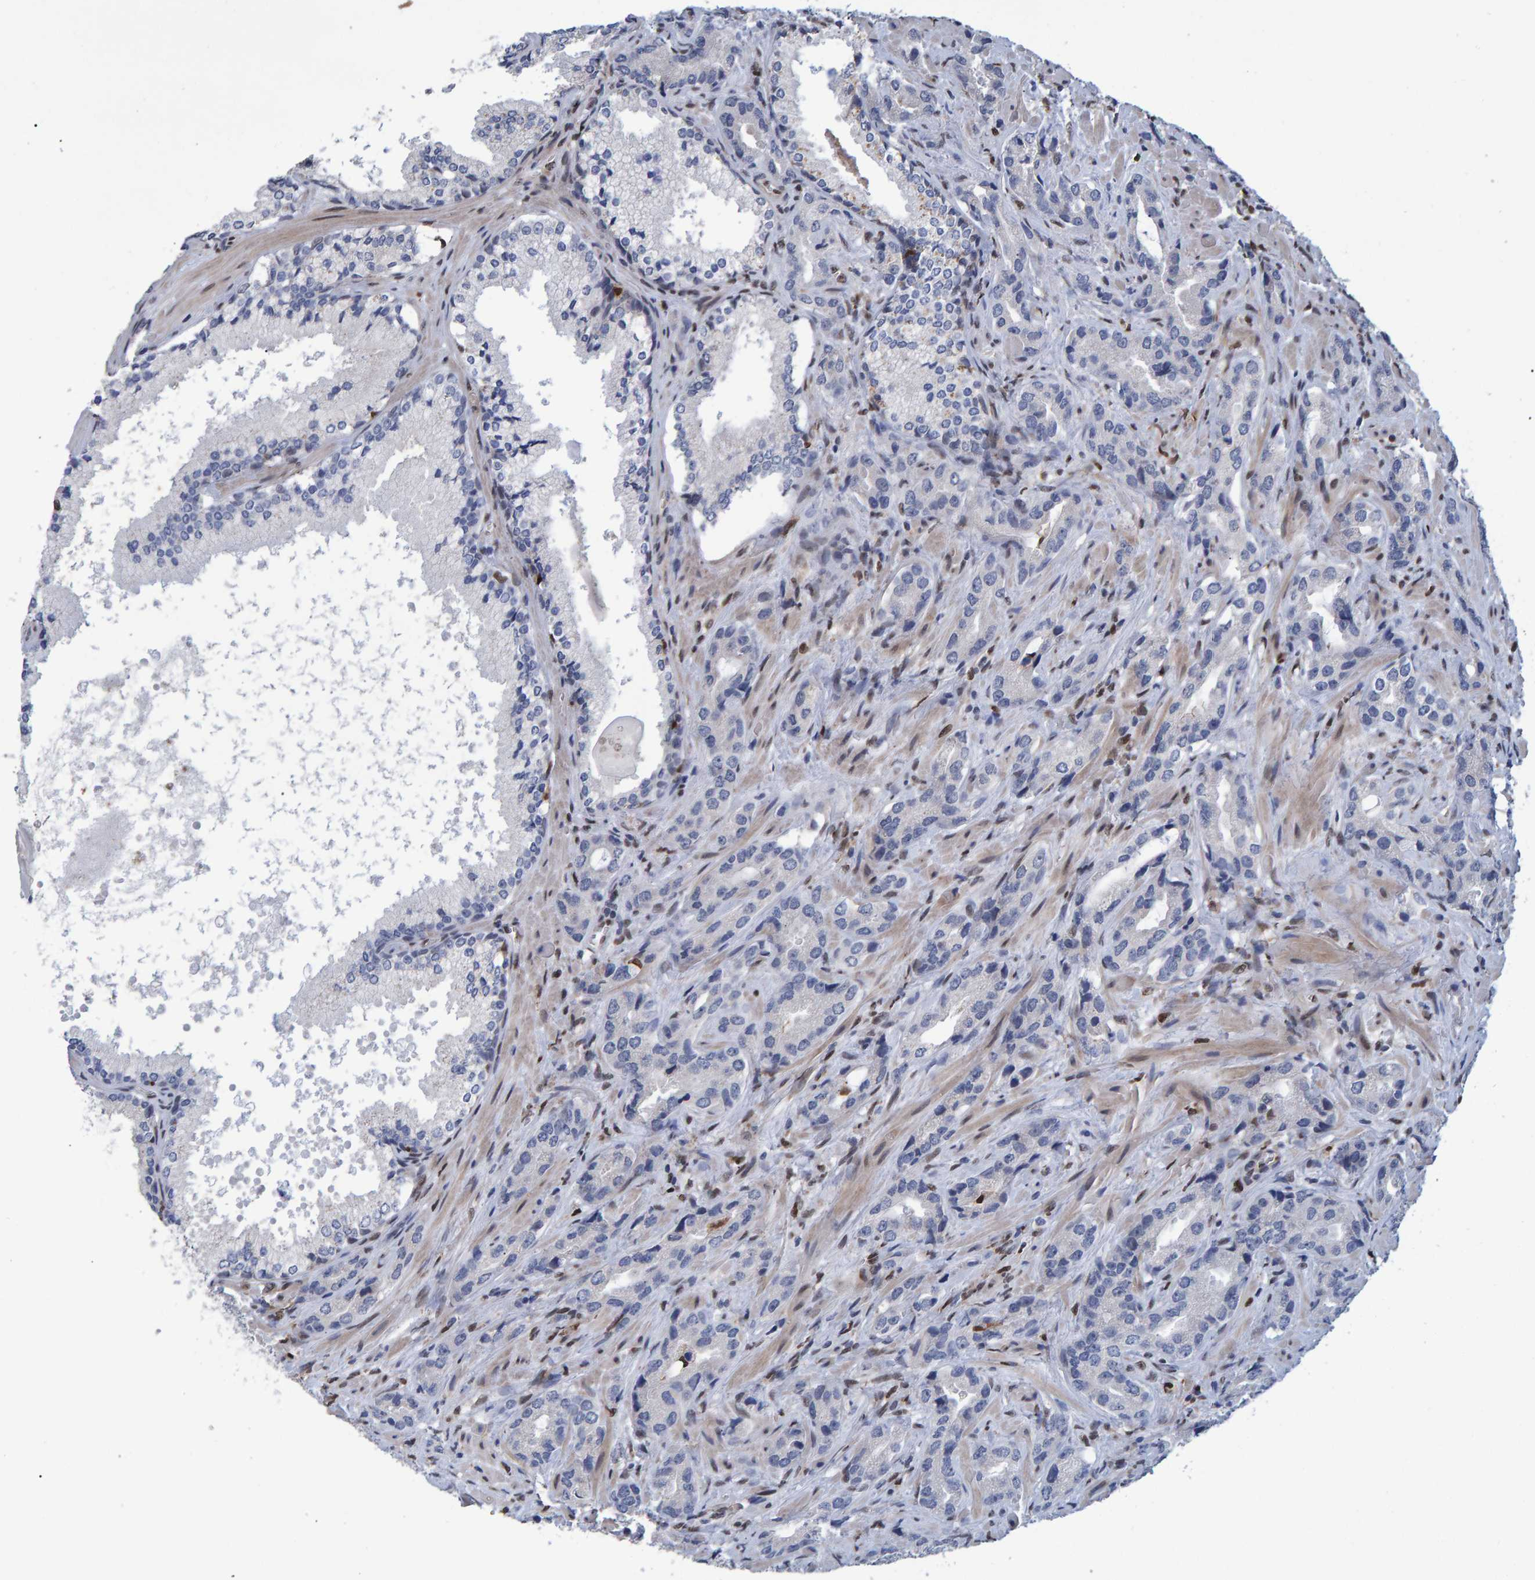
{"staining": {"intensity": "negative", "quantity": "none", "location": "none"}, "tissue": "prostate cancer", "cell_type": "Tumor cells", "image_type": "cancer", "snomed": [{"axis": "morphology", "description": "Adenocarcinoma, High grade"}, {"axis": "topography", "description": "Prostate"}], "caption": "Immunohistochemistry (IHC) histopathology image of human prostate cancer (high-grade adenocarcinoma) stained for a protein (brown), which displays no expression in tumor cells. (DAB (3,3'-diaminobenzidine) IHC, high magnification).", "gene": "QKI", "patient": {"sex": "male", "age": 63}}